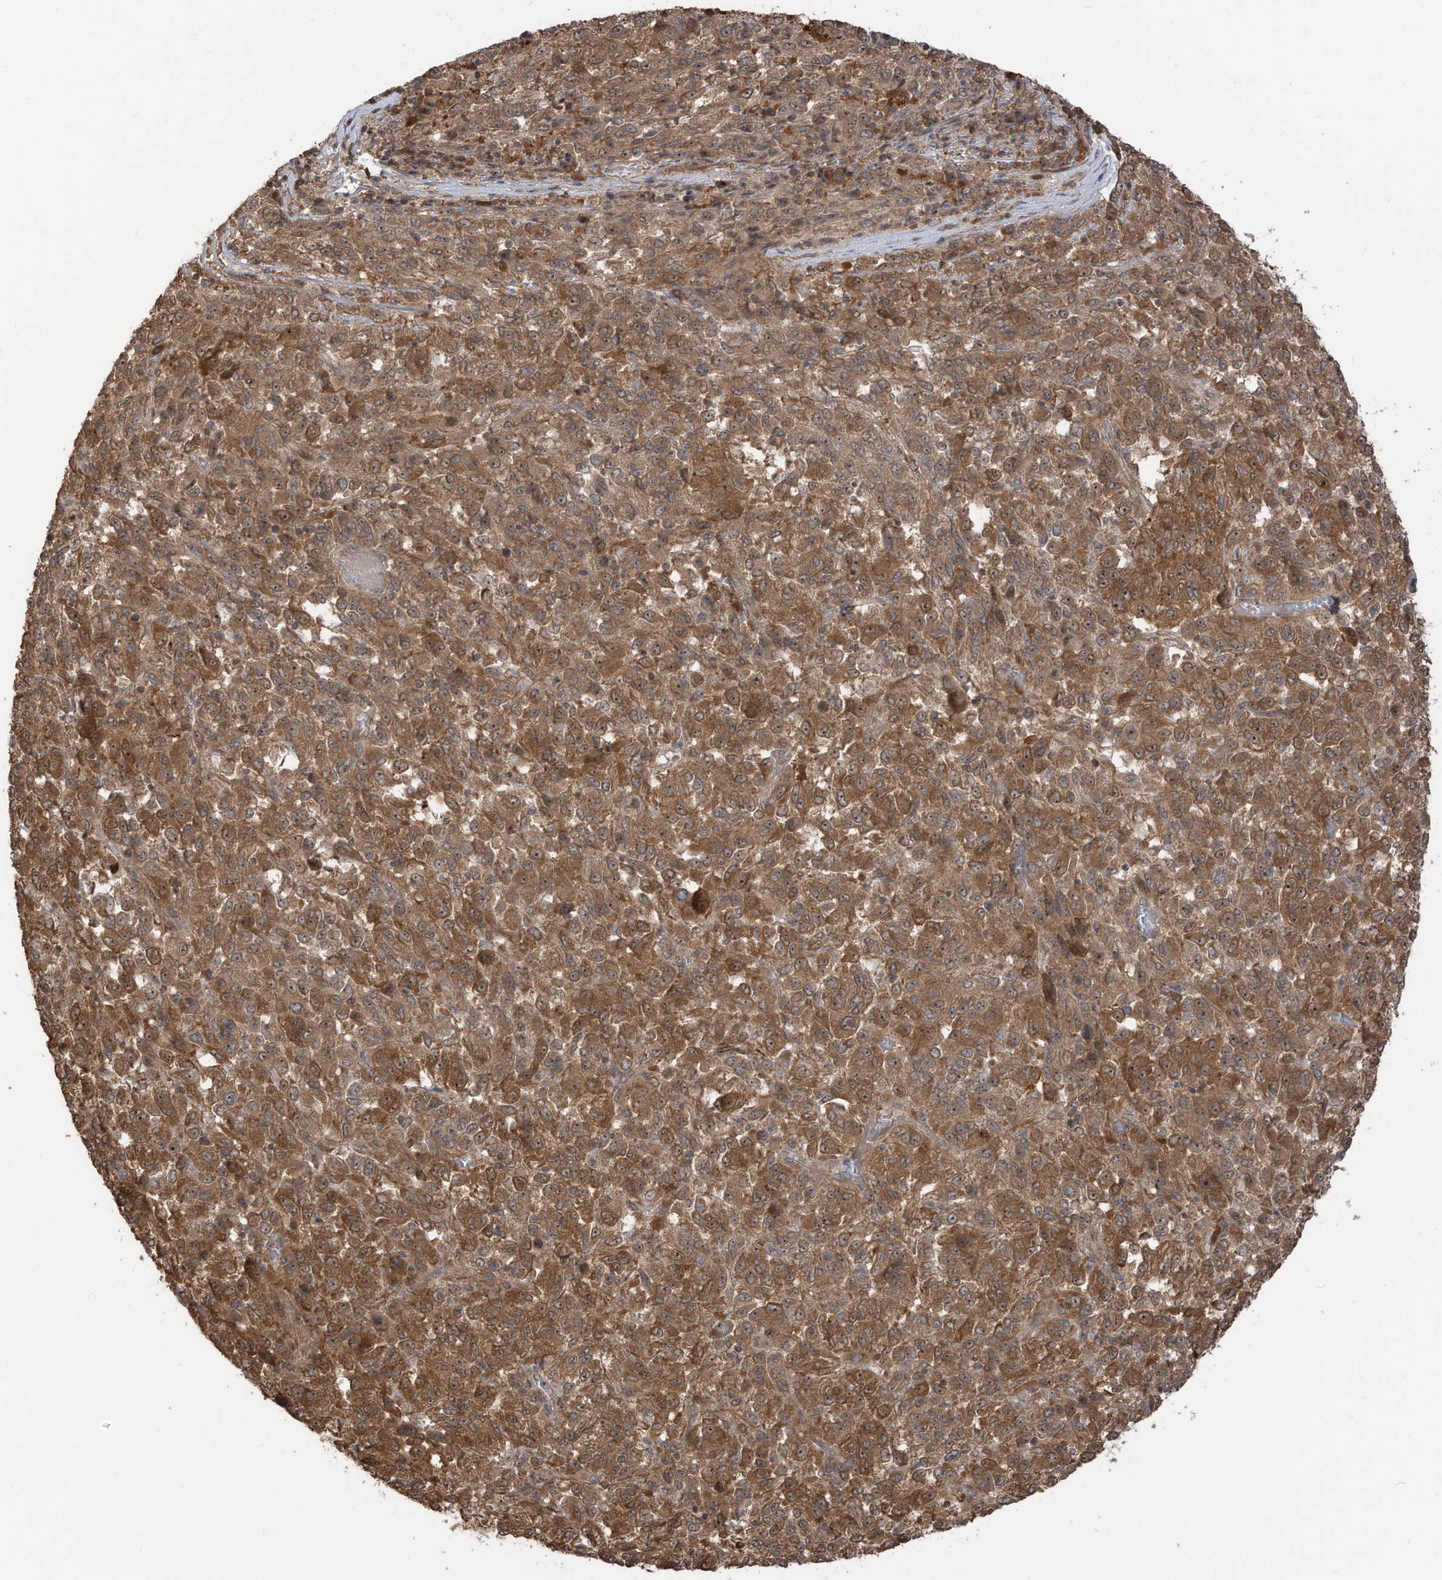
{"staining": {"intensity": "moderate", "quantity": ">75%", "location": "cytoplasmic/membranous,nuclear"}, "tissue": "melanoma", "cell_type": "Tumor cells", "image_type": "cancer", "snomed": [{"axis": "morphology", "description": "Malignant melanoma, Metastatic site"}, {"axis": "topography", "description": "Lung"}], "caption": "Immunohistochemistry staining of melanoma, which demonstrates medium levels of moderate cytoplasmic/membranous and nuclear positivity in approximately >75% of tumor cells indicating moderate cytoplasmic/membranous and nuclear protein expression. The staining was performed using DAB (brown) for protein detection and nuclei were counterstained in hematoxylin (blue).", "gene": "CARF", "patient": {"sex": "male", "age": 64}}